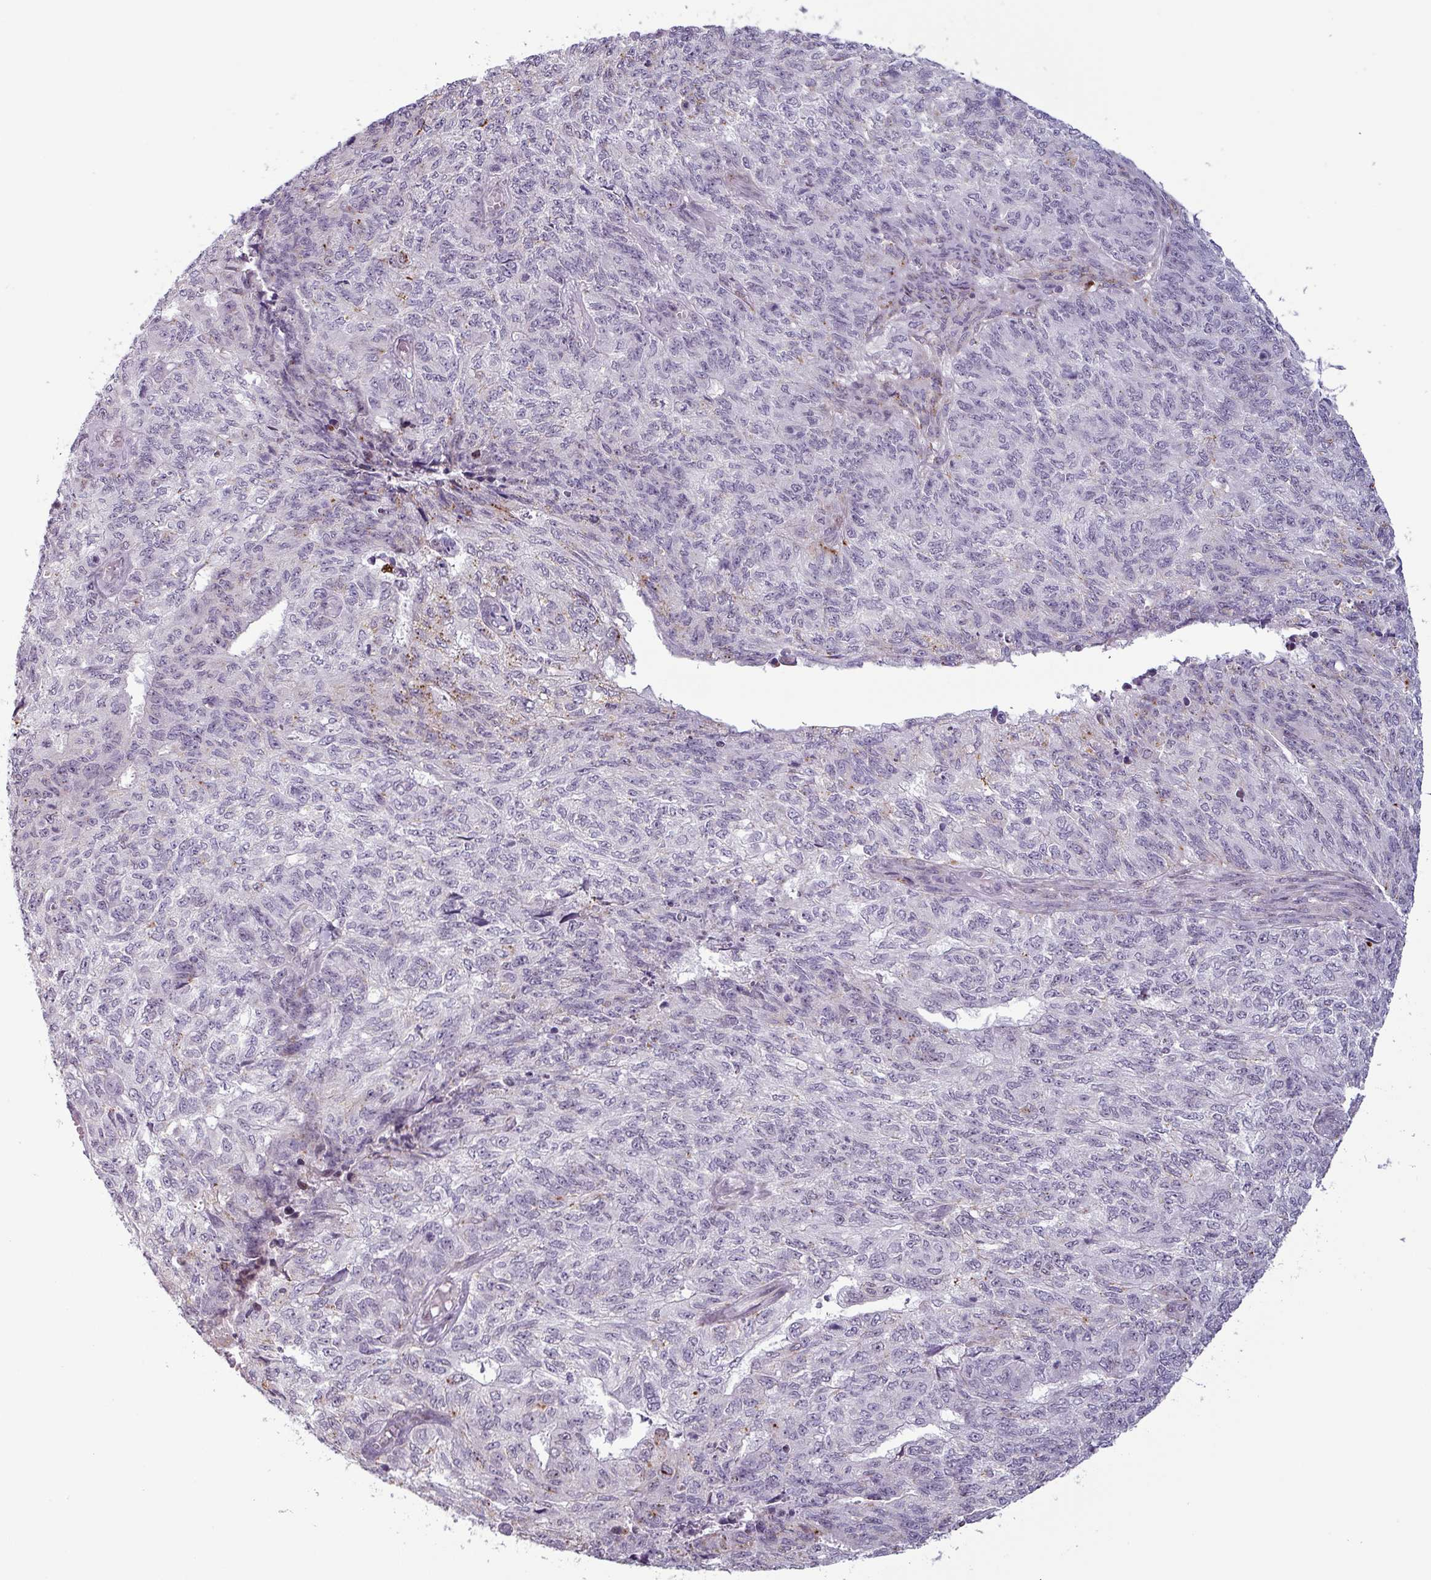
{"staining": {"intensity": "negative", "quantity": "none", "location": "none"}, "tissue": "endometrial cancer", "cell_type": "Tumor cells", "image_type": "cancer", "snomed": [{"axis": "morphology", "description": "Adenocarcinoma, NOS"}, {"axis": "topography", "description": "Endometrium"}], "caption": "Immunohistochemistry (IHC) image of human endometrial cancer (adenocarcinoma) stained for a protein (brown), which demonstrates no positivity in tumor cells.", "gene": "TMEFF1", "patient": {"sex": "female", "age": 32}}